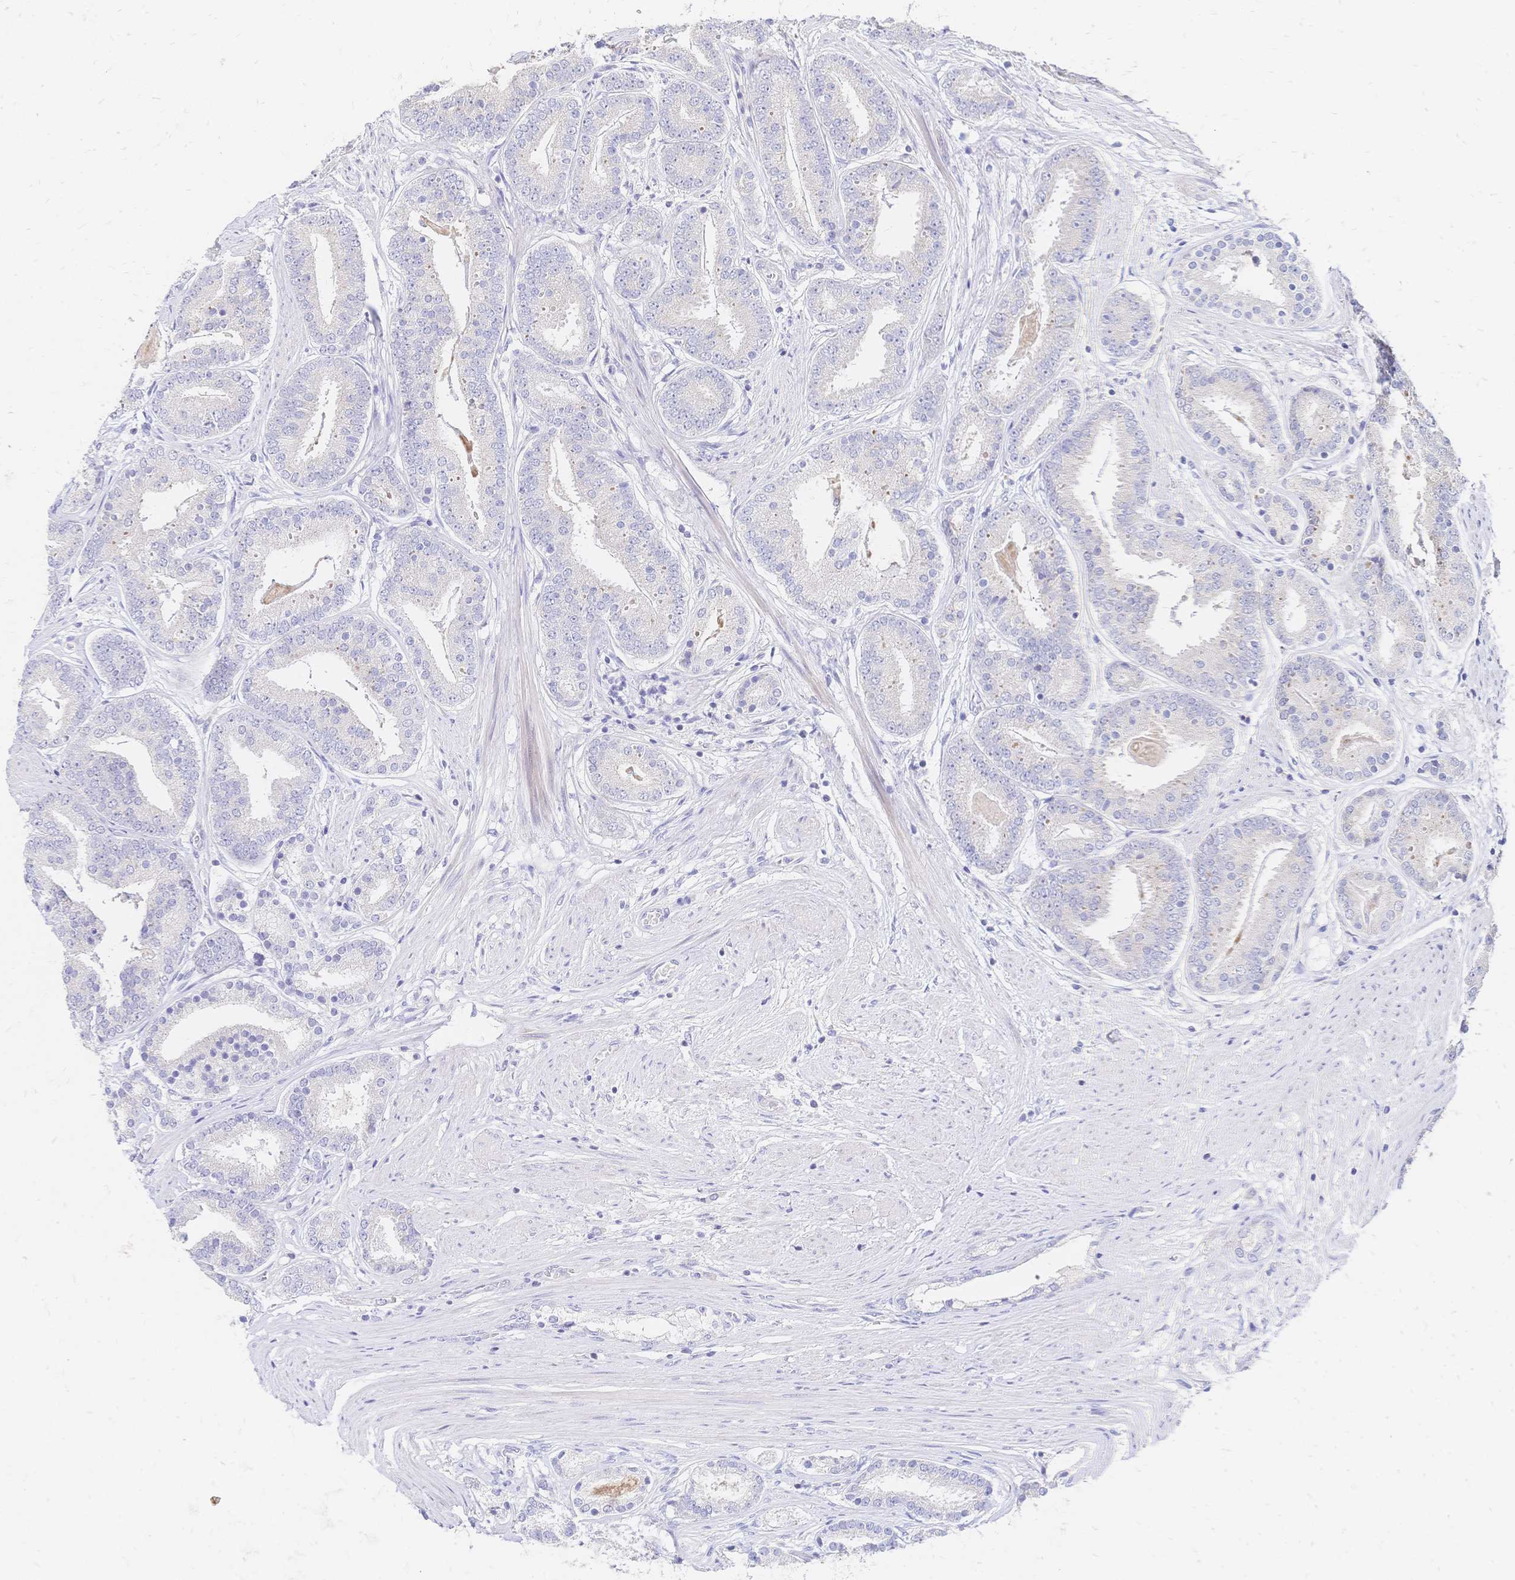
{"staining": {"intensity": "negative", "quantity": "none", "location": "none"}, "tissue": "prostate cancer", "cell_type": "Tumor cells", "image_type": "cancer", "snomed": [{"axis": "morphology", "description": "Adenocarcinoma, High grade"}, {"axis": "topography", "description": "Prostate"}], "caption": "Adenocarcinoma (high-grade) (prostate) stained for a protein using immunohistochemistry reveals no expression tumor cells.", "gene": "VWC2L", "patient": {"sex": "male", "age": 63}}